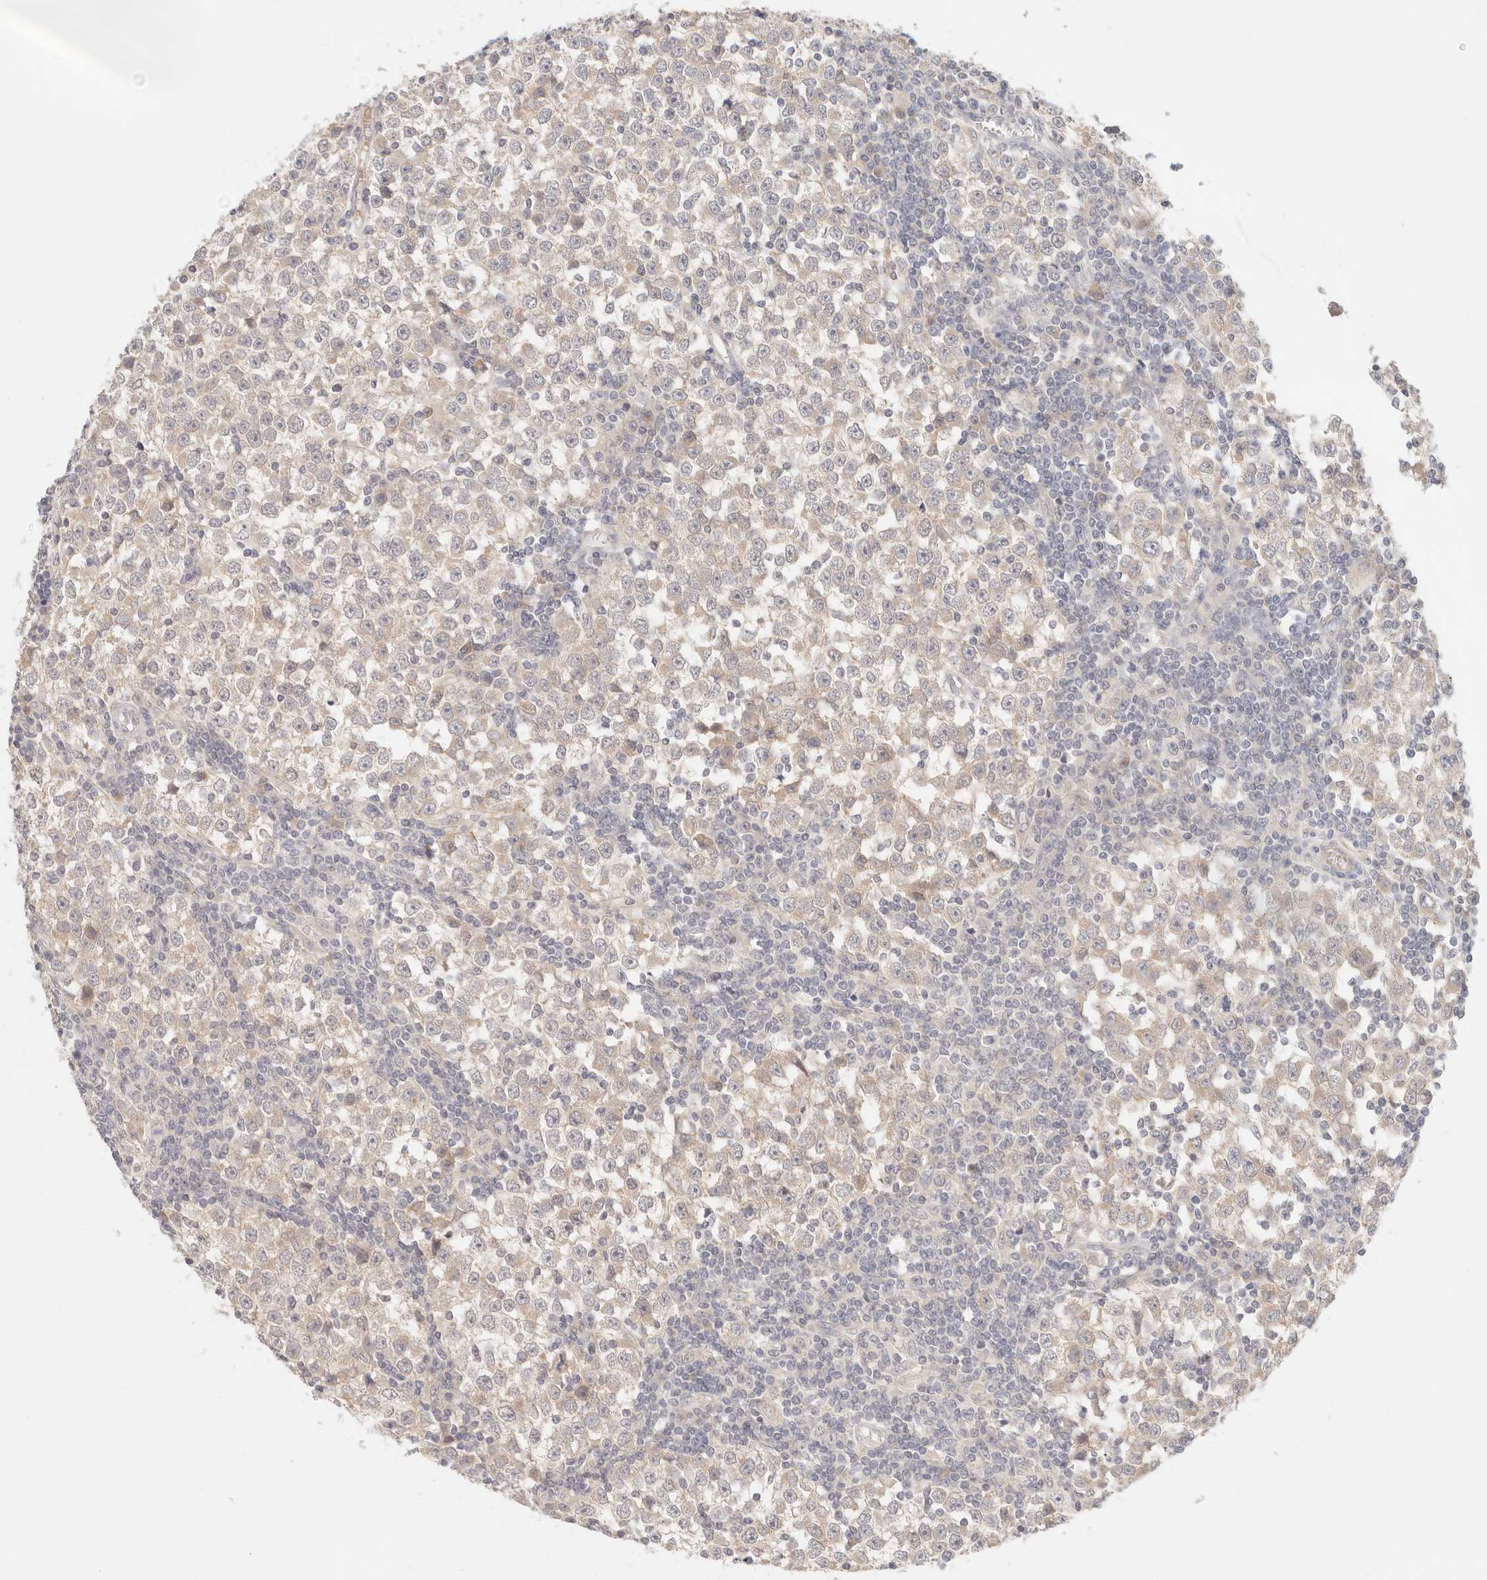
{"staining": {"intensity": "weak", "quantity": ">75%", "location": "cytoplasmic/membranous"}, "tissue": "testis cancer", "cell_type": "Tumor cells", "image_type": "cancer", "snomed": [{"axis": "morphology", "description": "Seminoma, NOS"}, {"axis": "topography", "description": "Testis"}], "caption": "Tumor cells display low levels of weak cytoplasmic/membranous expression in approximately >75% of cells in seminoma (testis).", "gene": "SPHK1", "patient": {"sex": "male", "age": 65}}